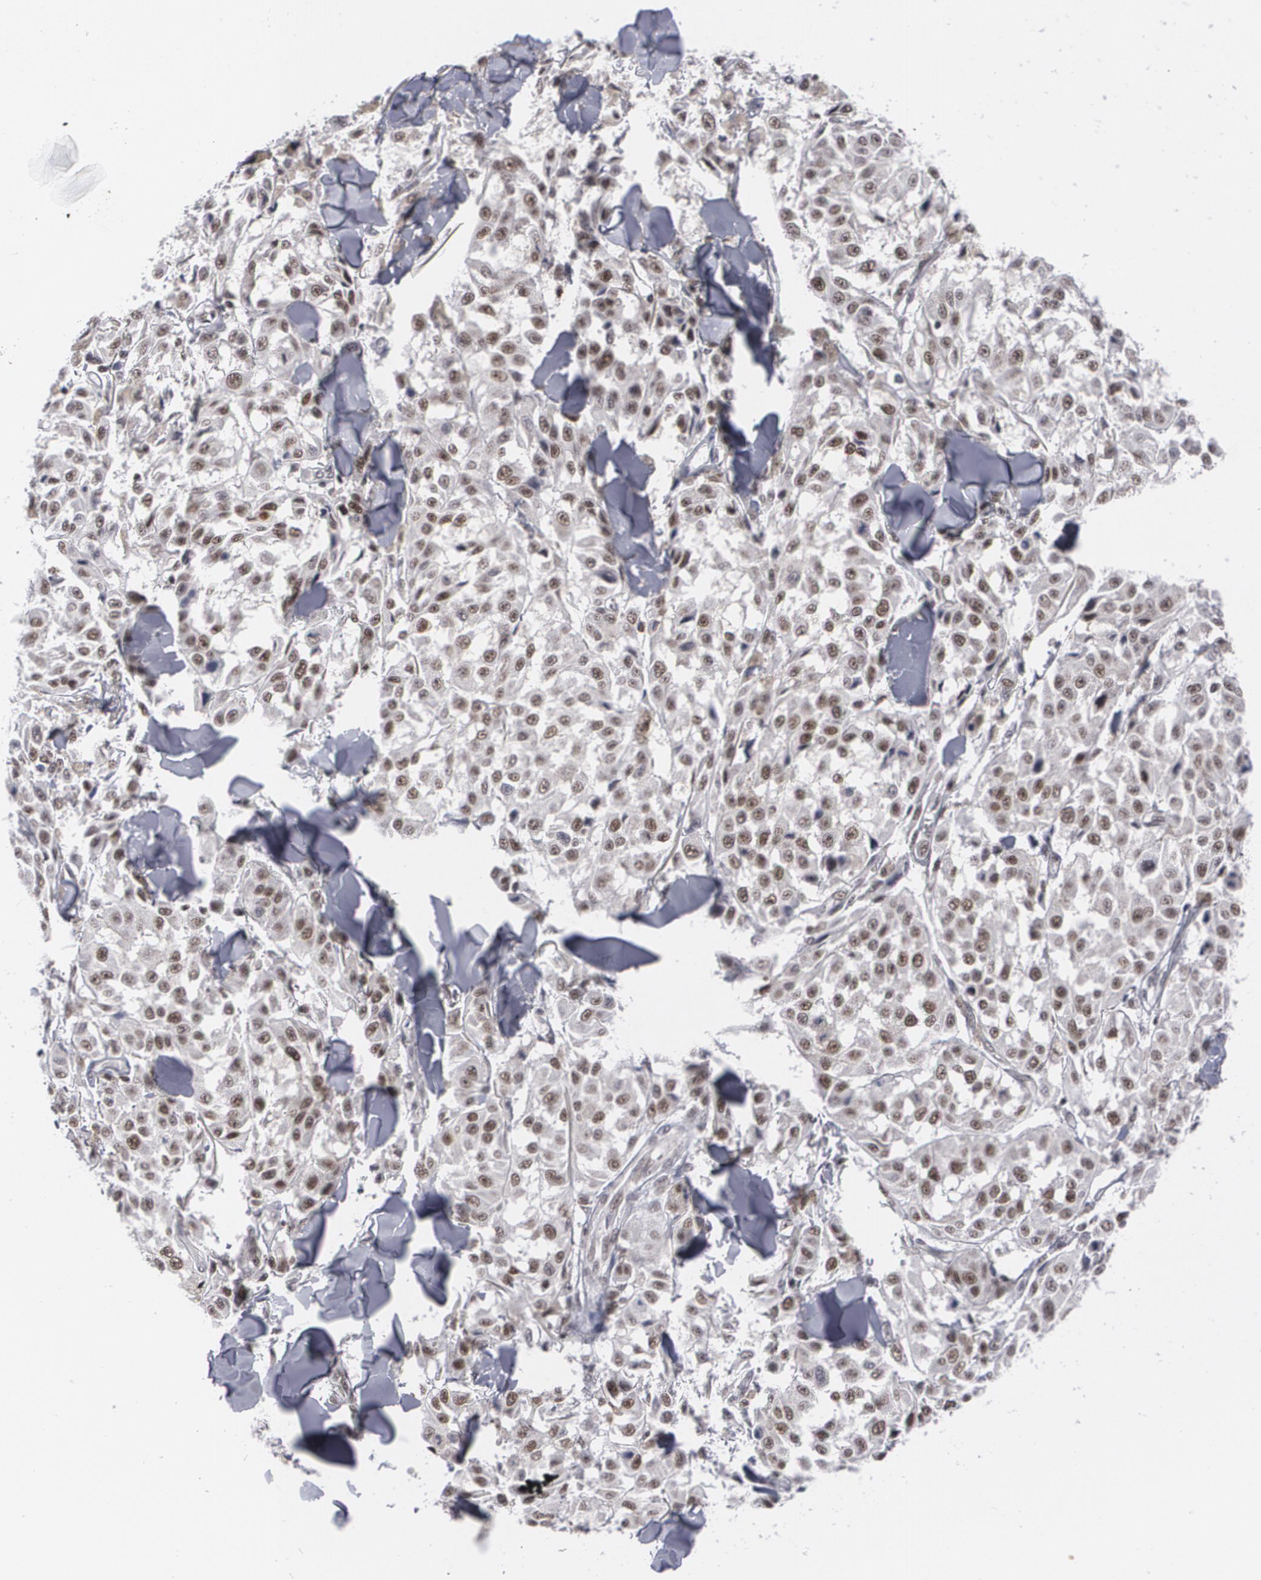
{"staining": {"intensity": "moderate", "quantity": "25%-75%", "location": "nuclear"}, "tissue": "melanoma", "cell_type": "Tumor cells", "image_type": "cancer", "snomed": [{"axis": "morphology", "description": "Malignant melanoma, NOS"}, {"axis": "topography", "description": "Skin"}], "caption": "Moderate nuclear staining for a protein is seen in about 25%-75% of tumor cells of melanoma using immunohistochemistry.", "gene": "MCL1", "patient": {"sex": "female", "age": 64}}